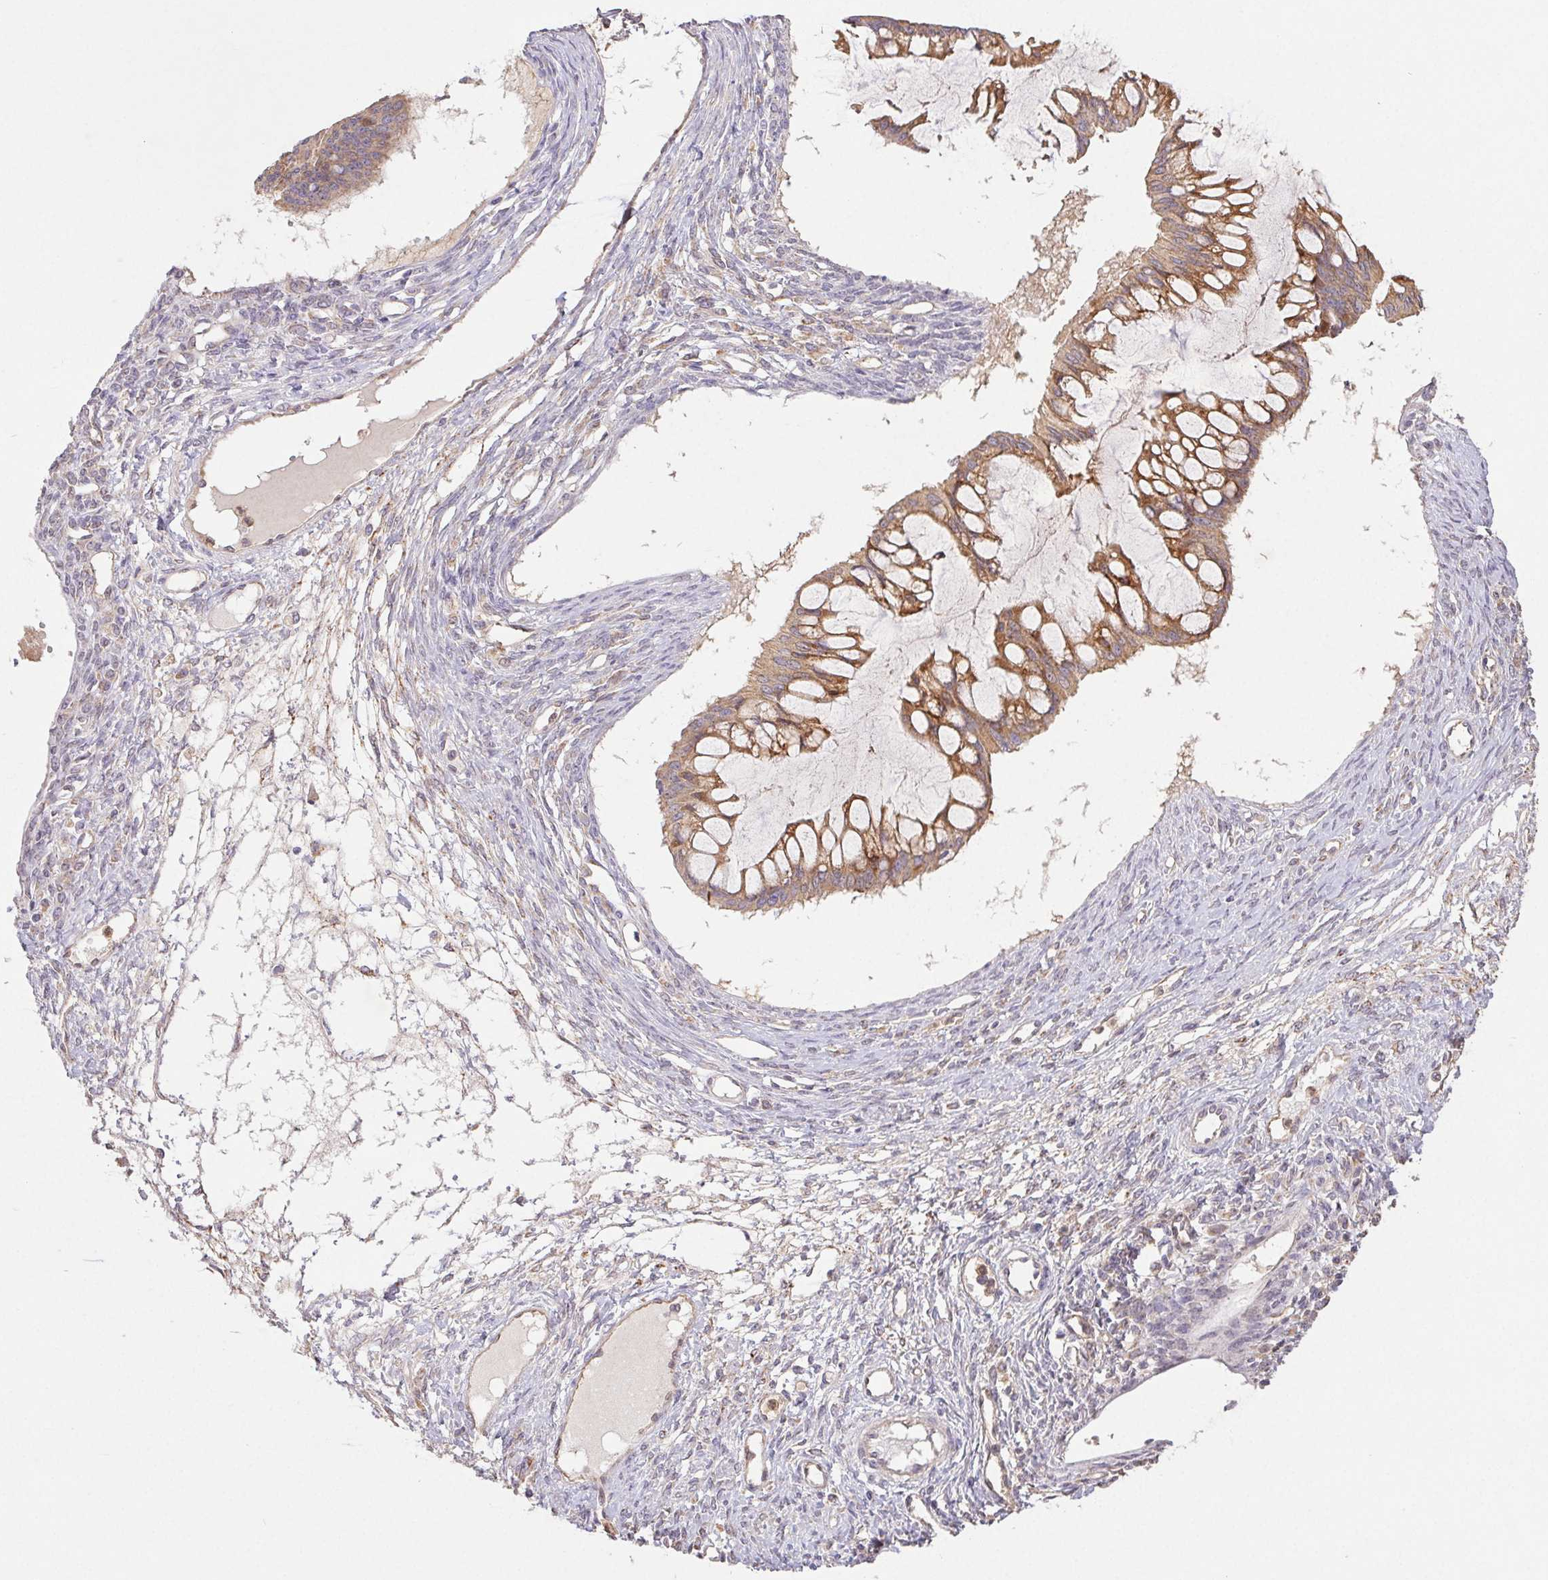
{"staining": {"intensity": "moderate", "quantity": ">75%", "location": "cytoplasmic/membranous"}, "tissue": "ovarian cancer", "cell_type": "Tumor cells", "image_type": "cancer", "snomed": [{"axis": "morphology", "description": "Cystadenocarcinoma, mucinous, NOS"}, {"axis": "topography", "description": "Ovary"}], "caption": "Immunohistochemical staining of human ovarian mucinous cystadenocarcinoma reveals medium levels of moderate cytoplasmic/membranous protein staining in approximately >75% of tumor cells.", "gene": "RAB11A", "patient": {"sex": "female", "age": 73}}